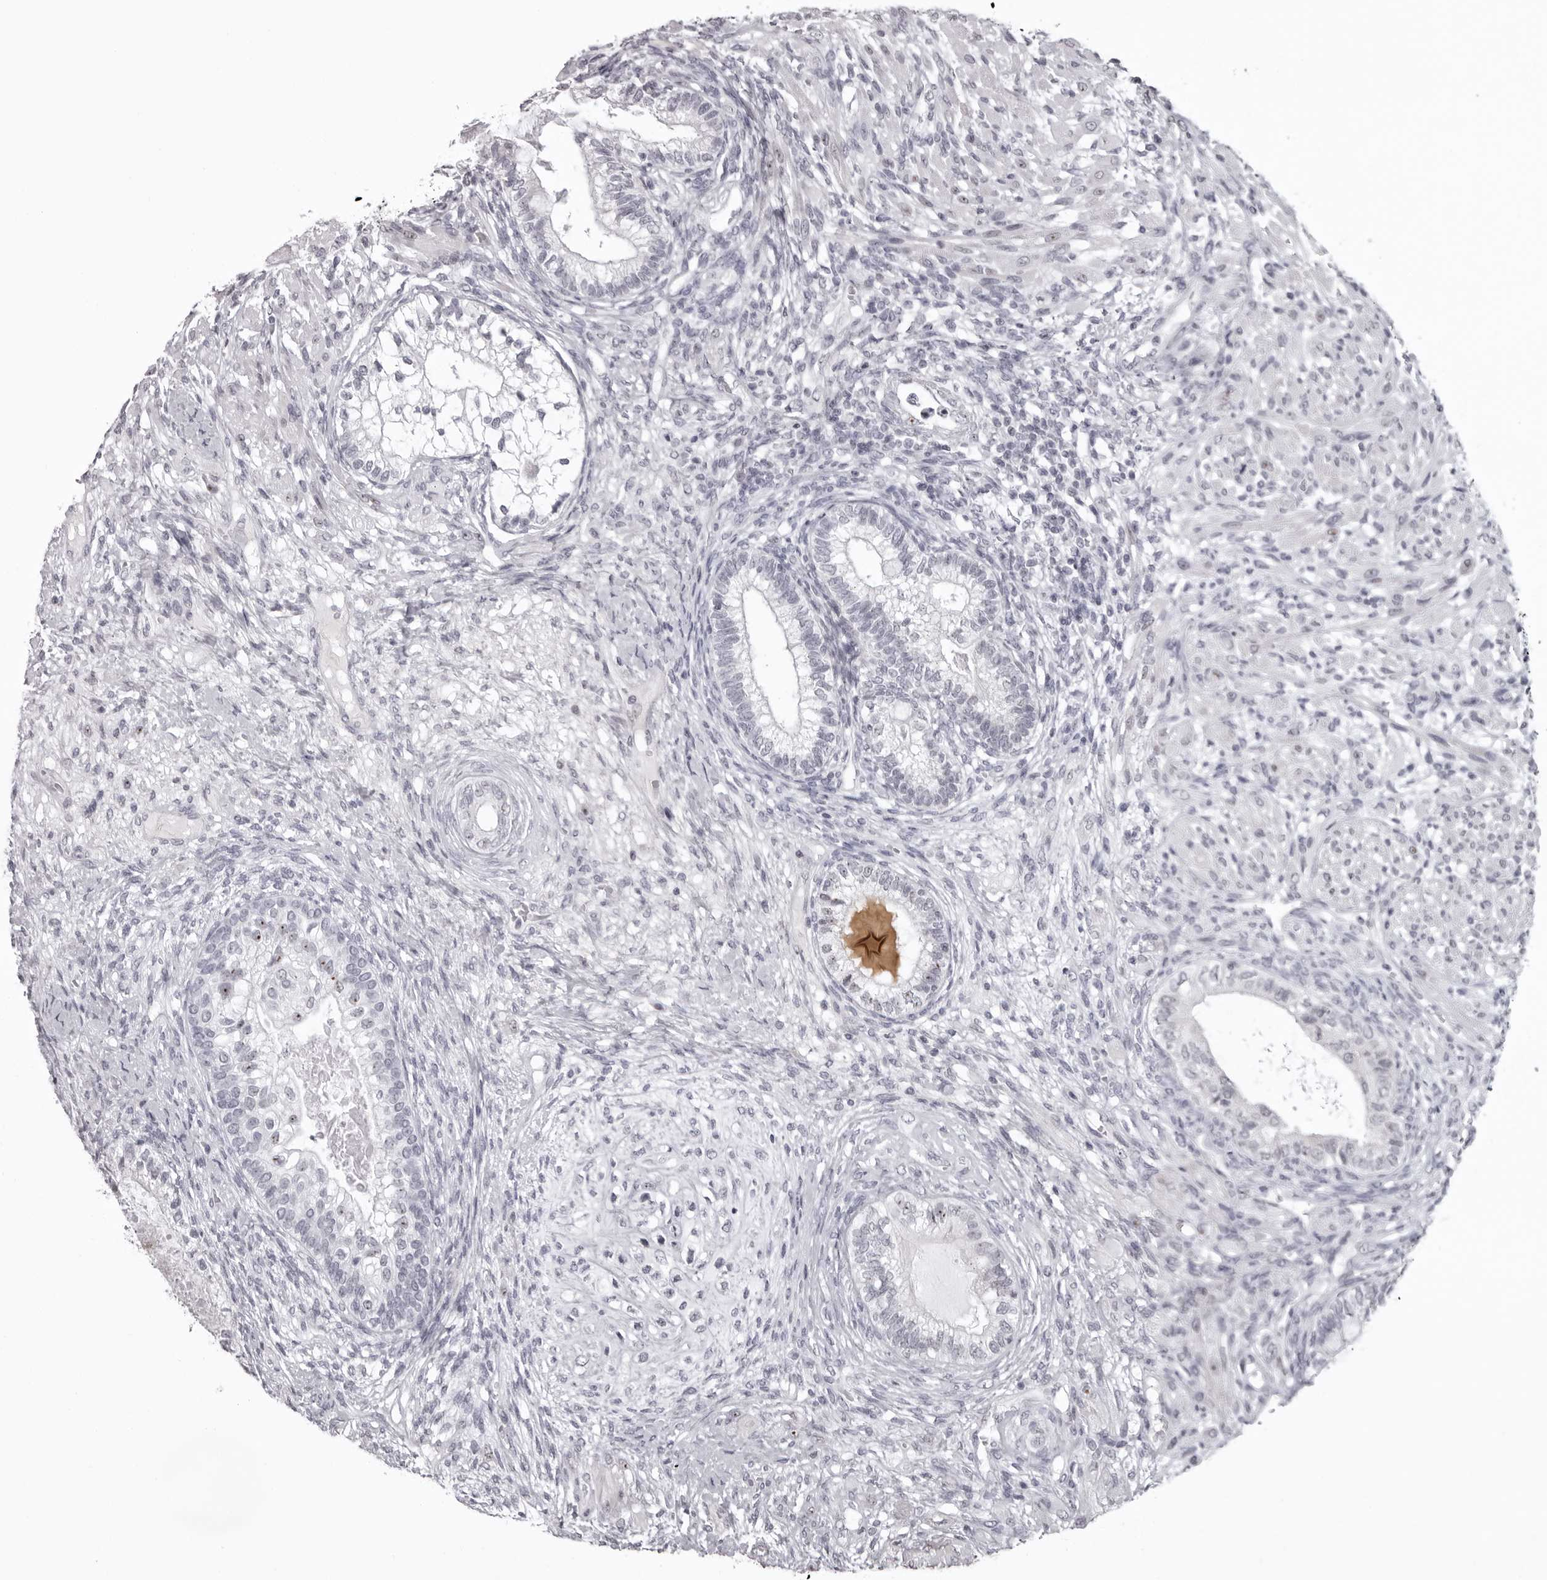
{"staining": {"intensity": "negative", "quantity": "none", "location": "none"}, "tissue": "testis cancer", "cell_type": "Tumor cells", "image_type": "cancer", "snomed": [{"axis": "morphology", "description": "Seminoma, NOS"}, {"axis": "morphology", "description": "Carcinoma, Embryonal, NOS"}, {"axis": "topography", "description": "Testis"}], "caption": "Immunohistochemistry of human testis embryonal carcinoma reveals no positivity in tumor cells.", "gene": "HELZ", "patient": {"sex": "male", "age": 28}}